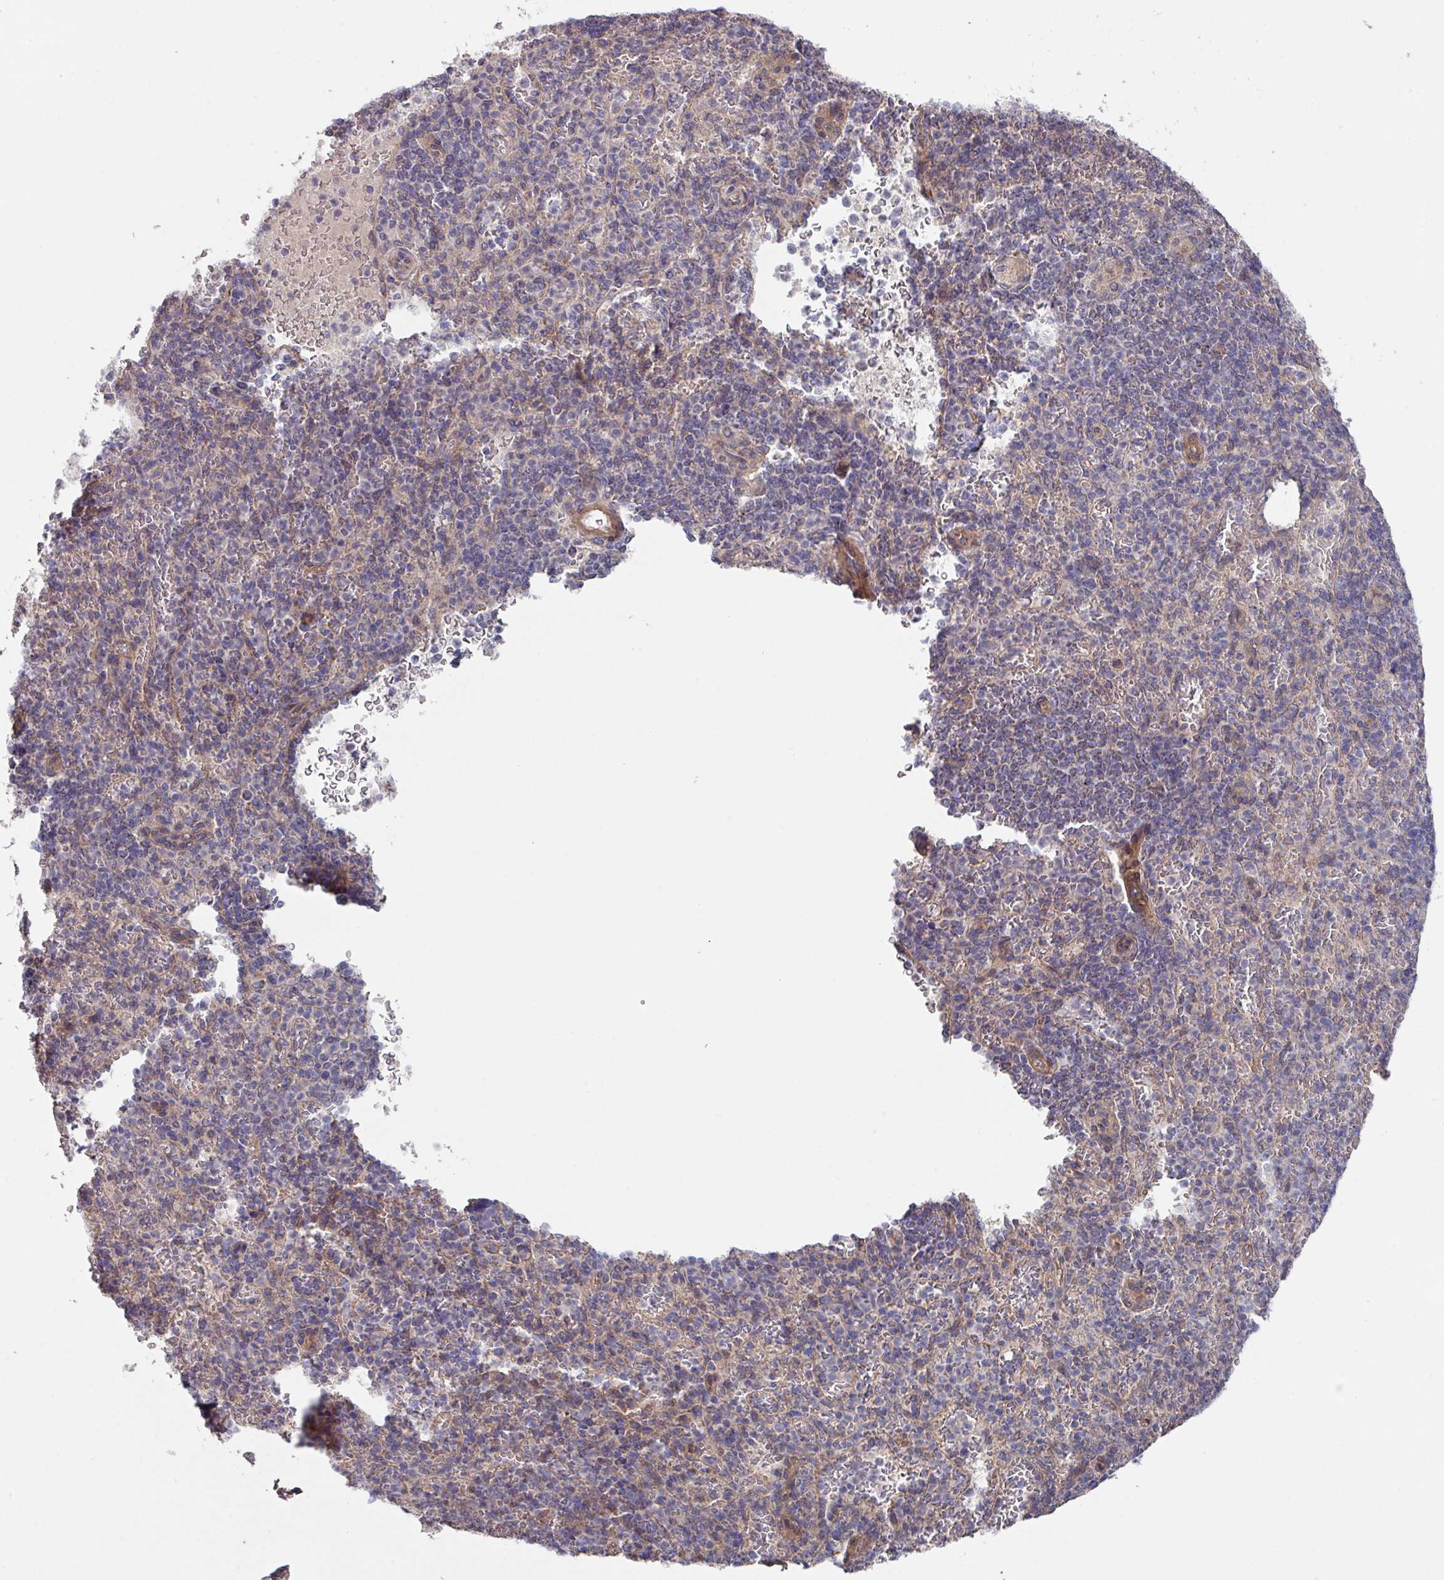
{"staining": {"intensity": "weak", "quantity": "<25%", "location": "cytoplasmic/membranous"}, "tissue": "spleen", "cell_type": "Cells in red pulp", "image_type": "normal", "snomed": [{"axis": "morphology", "description": "Normal tissue, NOS"}, {"axis": "topography", "description": "Spleen"}], "caption": "The histopathology image reveals no significant positivity in cells in red pulp of spleen.", "gene": "DCAF12L1", "patient": {"sex": "female", "age": 74}}